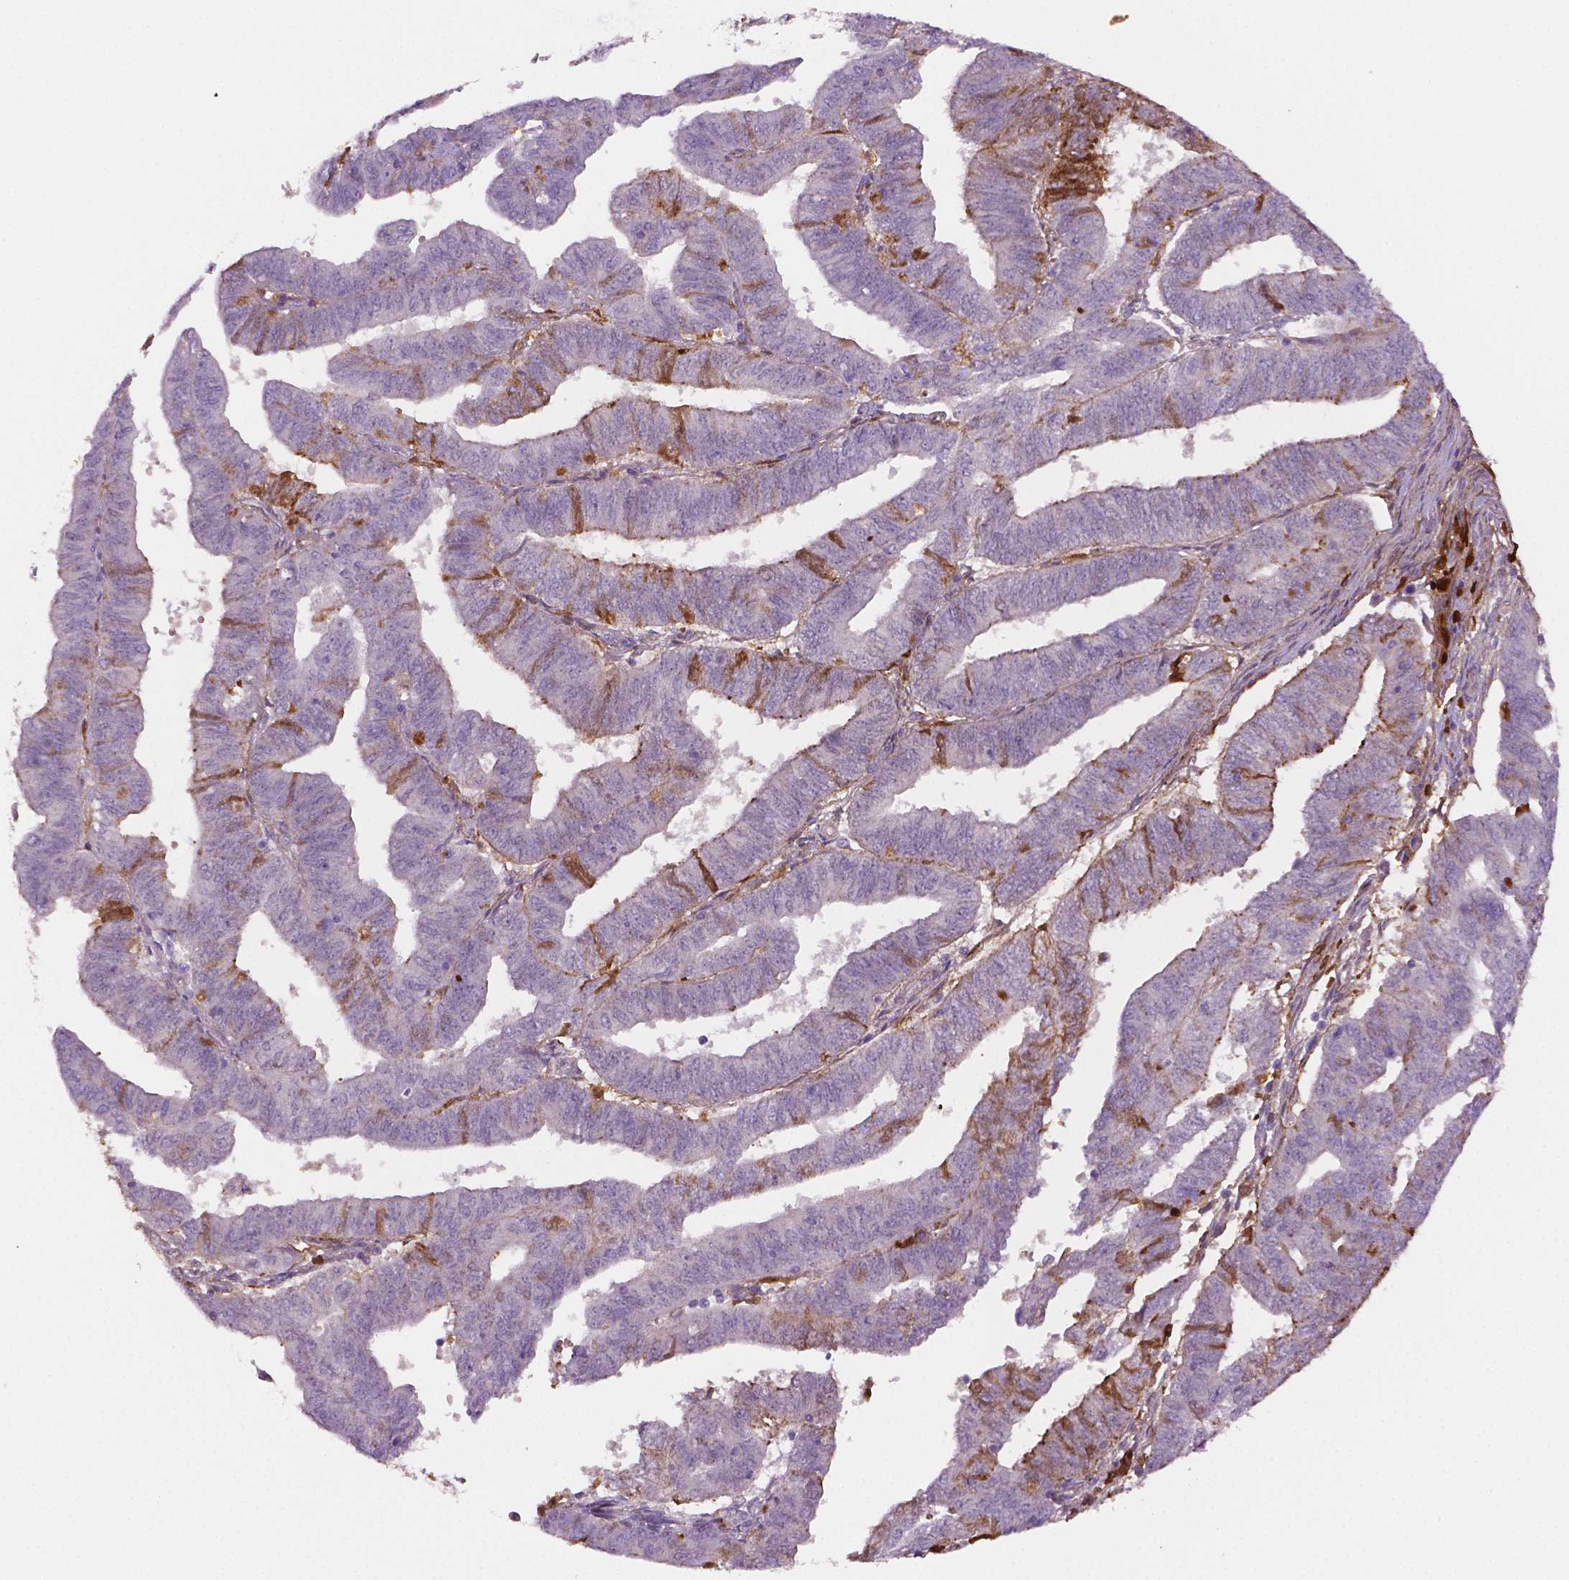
{"staining": {"intensity": "moderate", "quantity": "<25%", "location": "cytoplasmic/membranous"}, "tissue": "endometrial cancer", "cell_type": "Tumor cells", "image_type": "cancer", "snomed": [{"axis": "morphology", "description": "Adenocarcinoma, NOS"}, {"axis": "topography", "description": "Endometrium"}], "caption": "The immunohistochemical stain shows moderate cytoplasmic/membranous staining in tumor cells of endometrial cancer (adenocarcinoma) tissue.", "gene": "FBLN1", "patient": {"sex": "female", "age": 82}}